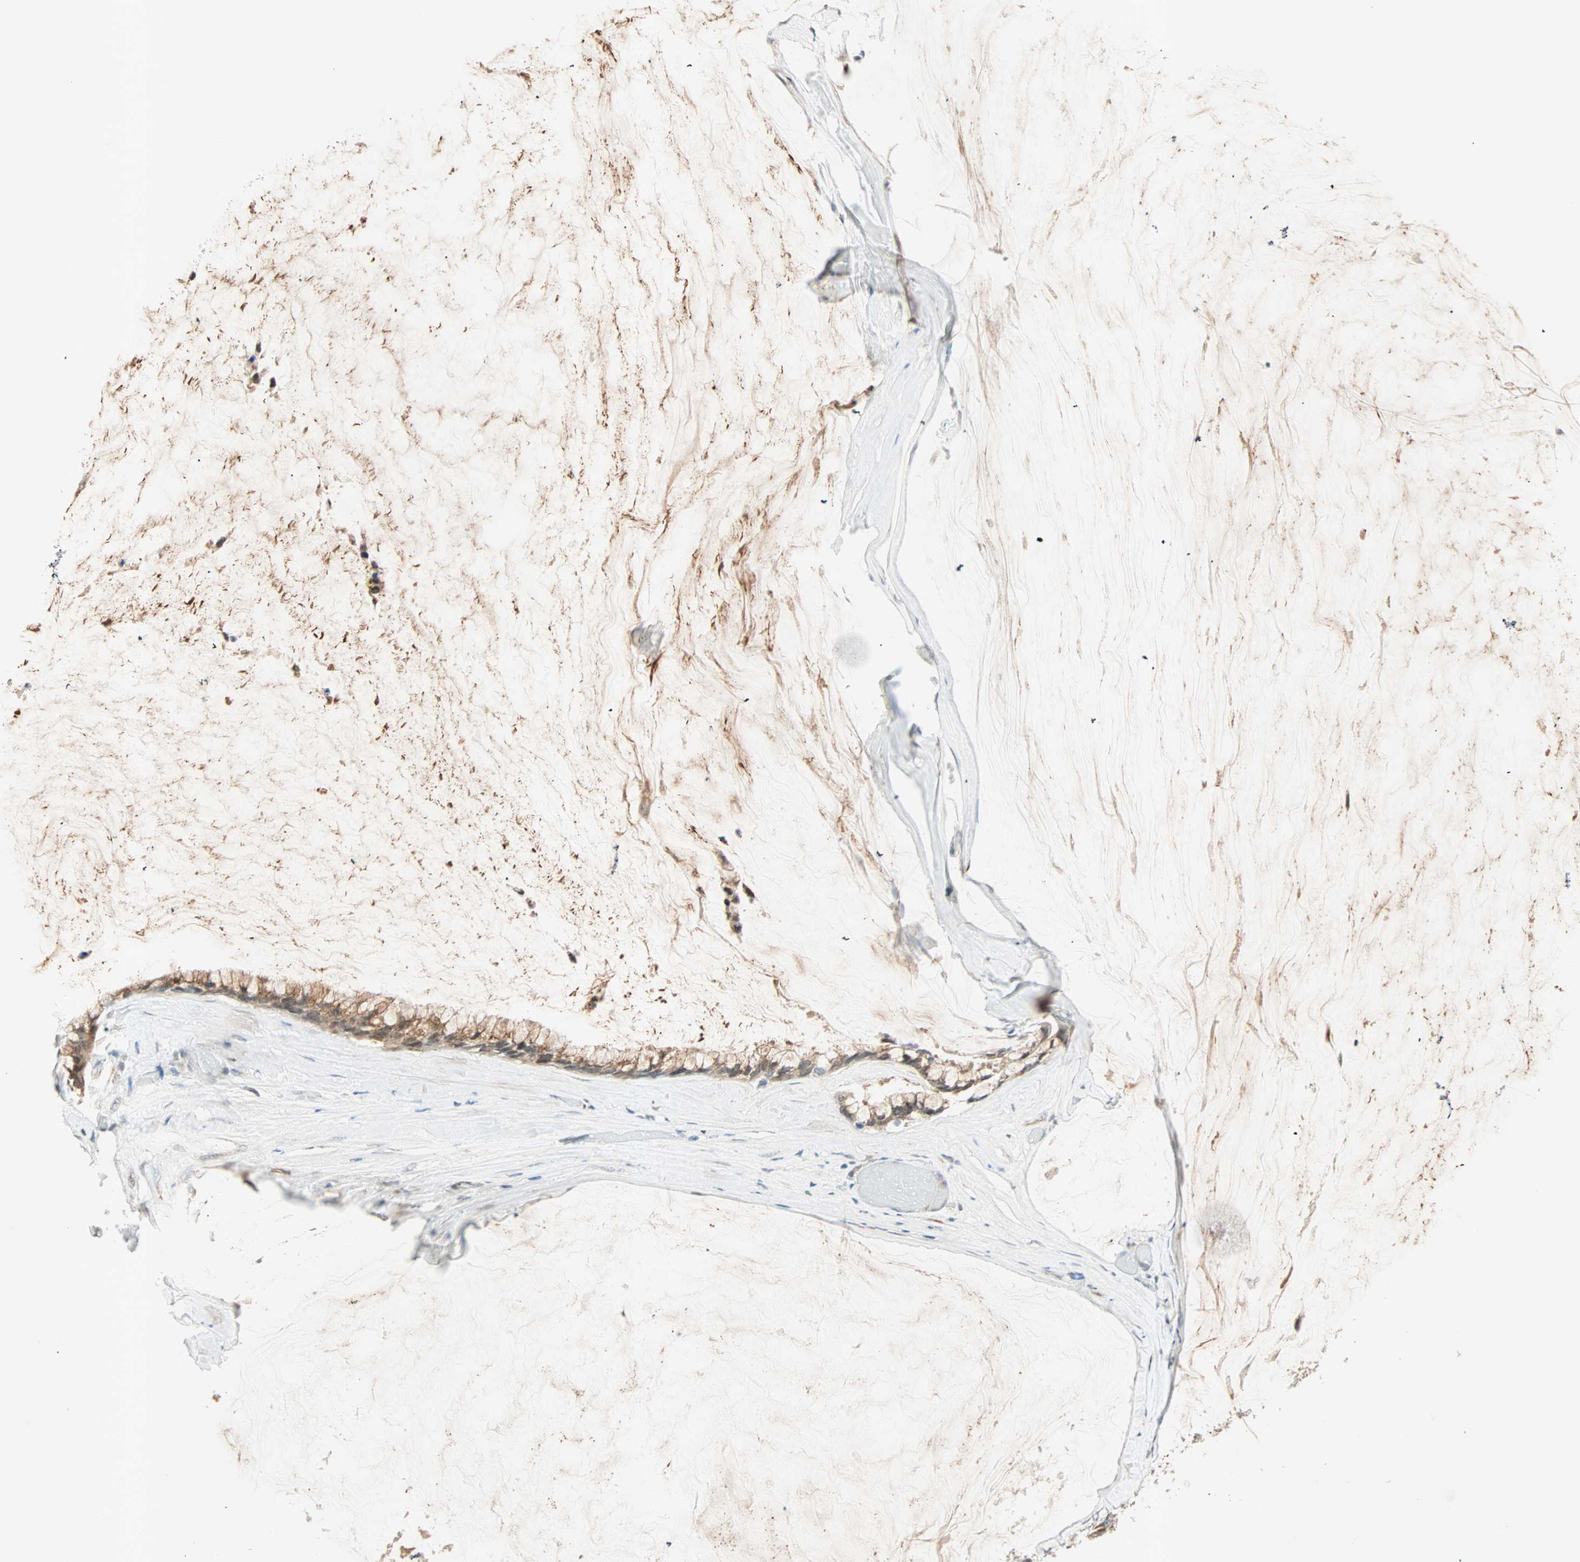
{"staining": {"intensity": "weak", "quantity": ">75%", "location": "cytoplasmic/membranous"}, "tissue": "ovarian cancer", "cell_type": "Tumor cells", "image_type": "cancer", "snomed": [{"axis": "morphology", "description": "Cystadenocarcinoma, mucinous, NOS"}, {"axis": "topography", "description": "Ovary"}], "caption": "Human ovarian mucinous cystadenocarcinoma stained for a protein (brown) reveals weak cytoplasmic/membranous positive staining in approximately >75% of tumor cells.", "gene": "PRDM2", "patient": {"sex": "female", "age": 39}}